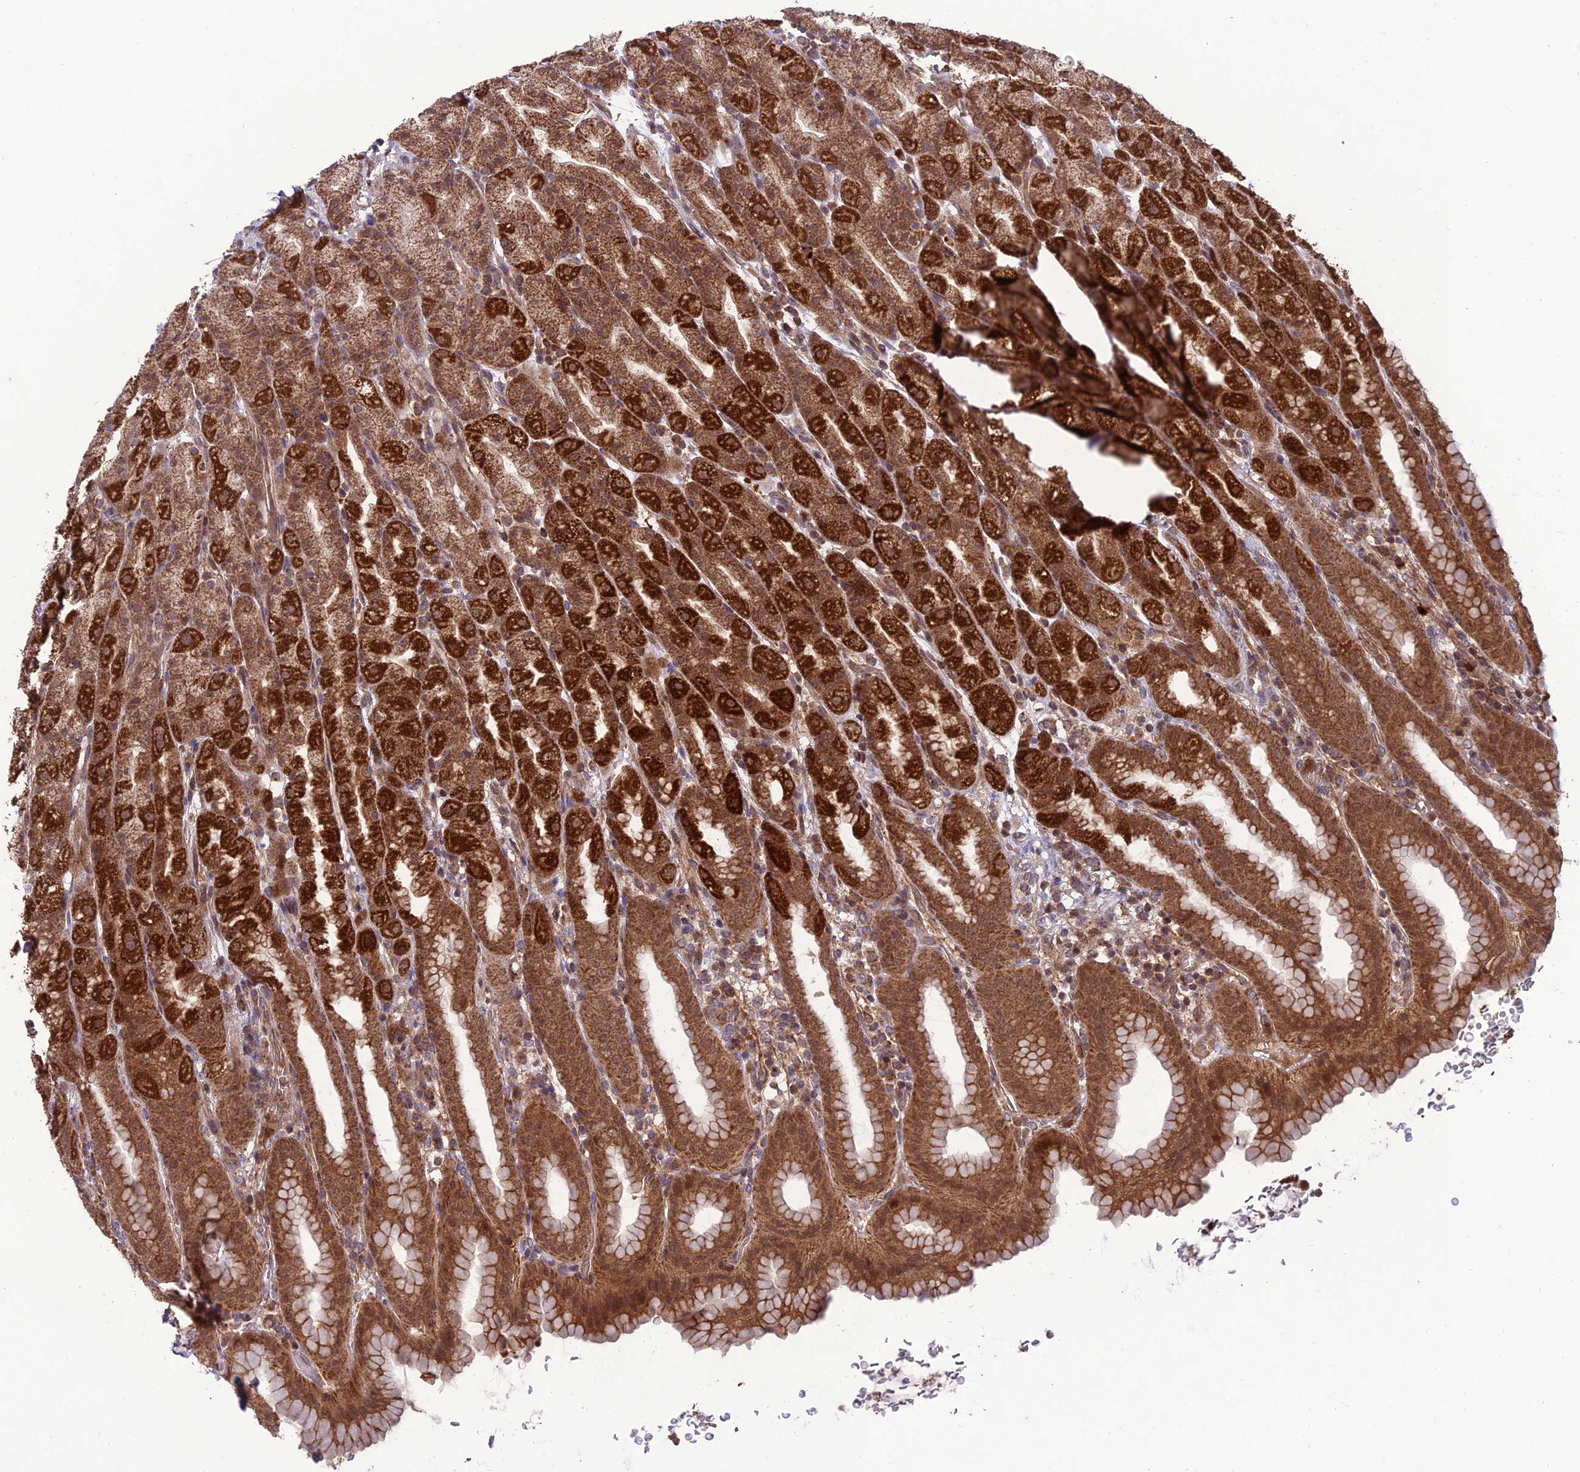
{"staining": {"intensity": "strong", "quantity": ">75%", "location": "cytoplasmic/membranous,nuclear"}, "tissue": "stomach", "cell_type": "Glandular cells", "image_type": "normal", "snomed": [{"axis": "morphology", "description": "Normal tissue, NOS"}, {"axis": "topography", "description": "Stomach, upper"}], "caption": "Strong cytoplasmic/membranous,nuclear positivity is seen in about >75% of glandular cells in benign stomach.", "gene": "NDUFC1", "patient": {"sex": "male", "age": 68}}